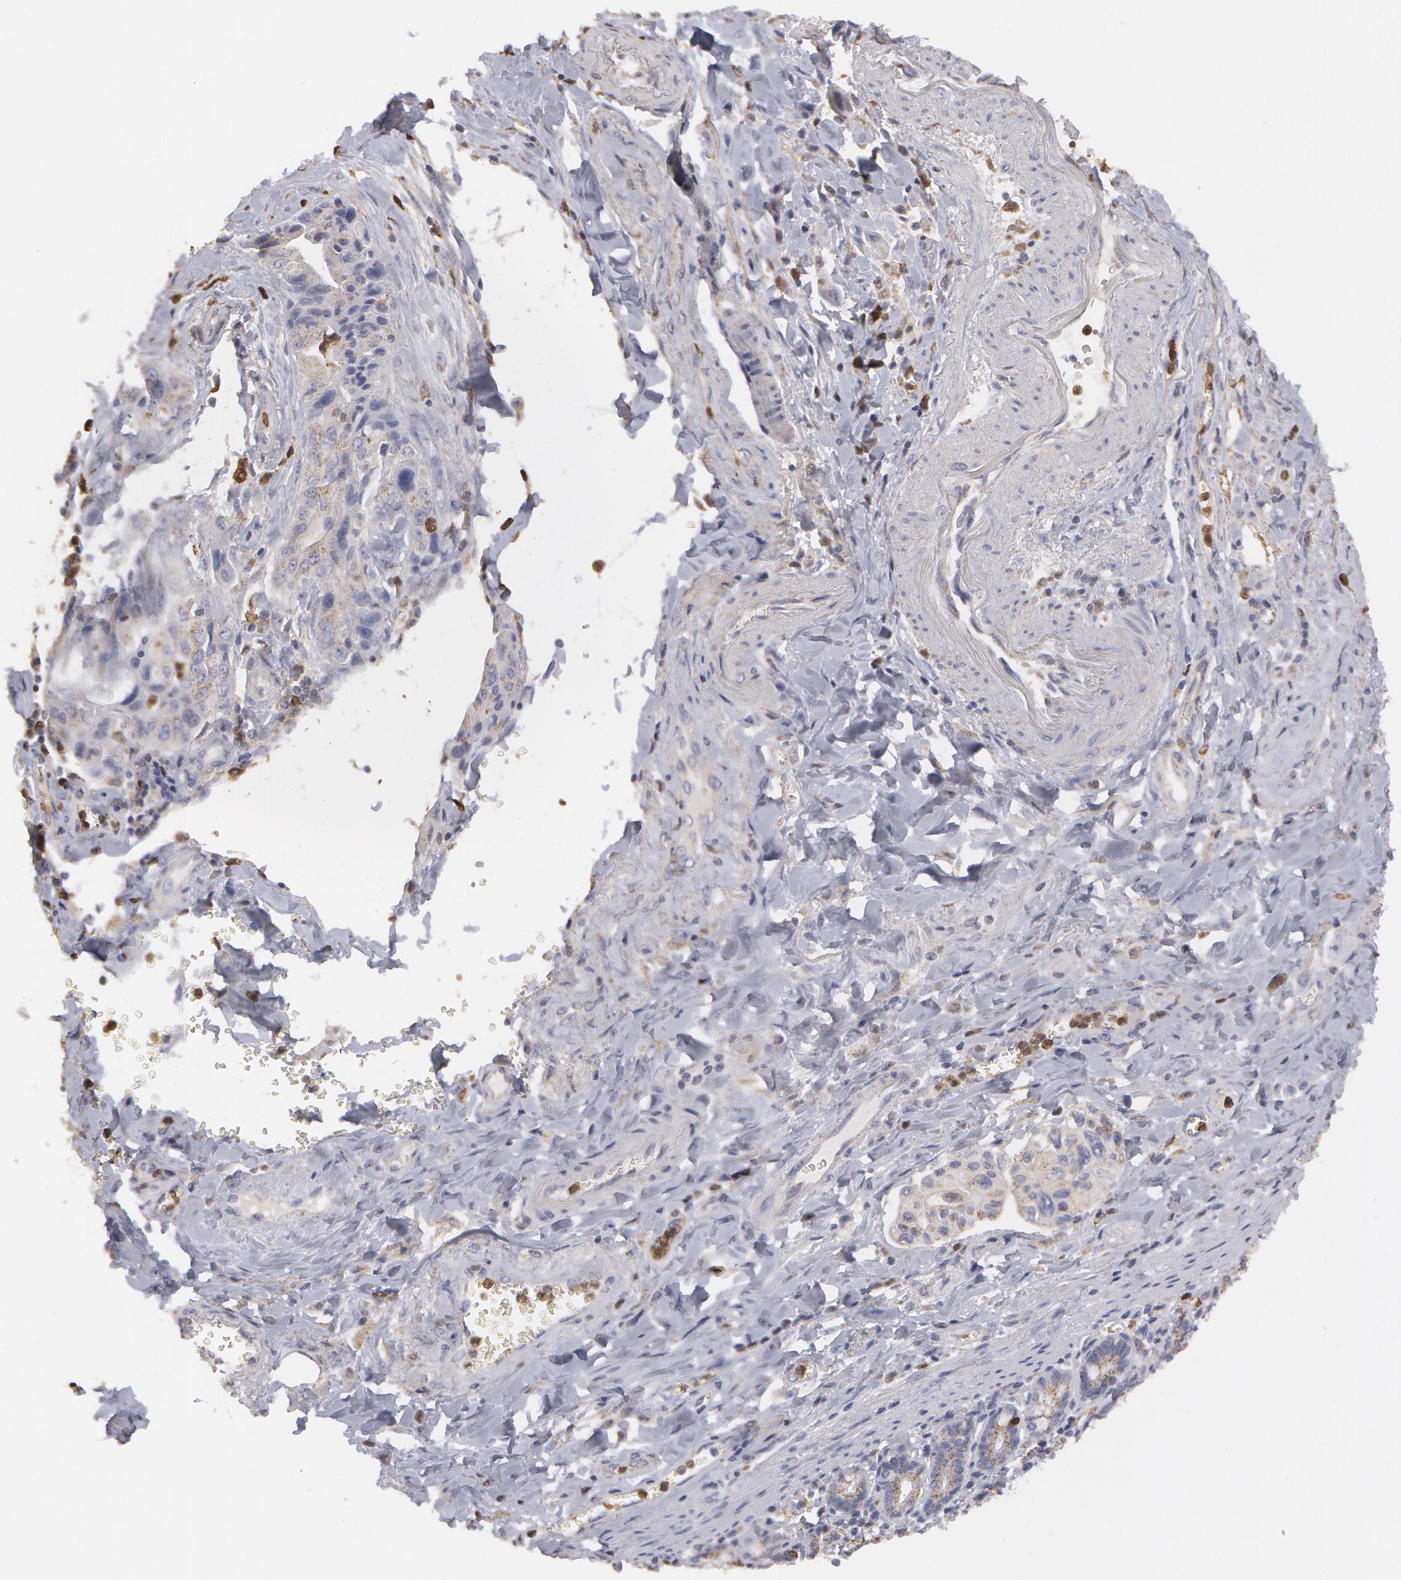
{"staining": {"intensity": "weak", "quantity": "25%-75%", "location": "cytoplasmic/membranous"}, "tissue": "pancreatic cancer", "cell_type": "Tumor cells", "image_type": "cancer", "snomed": [{"axis": "morphology", "description": "Adenocarcinoma, NOS"}, {"axis": "topography", "description": "Pancreas"}], "caption": "A brown stain shows weak cytoplasmic/membranous expression of a protein in pancreatic cancer (adenocarcinoma) tumor cells.", "gene": "CAT", "patient": {"sex": "male", "age": 77}}